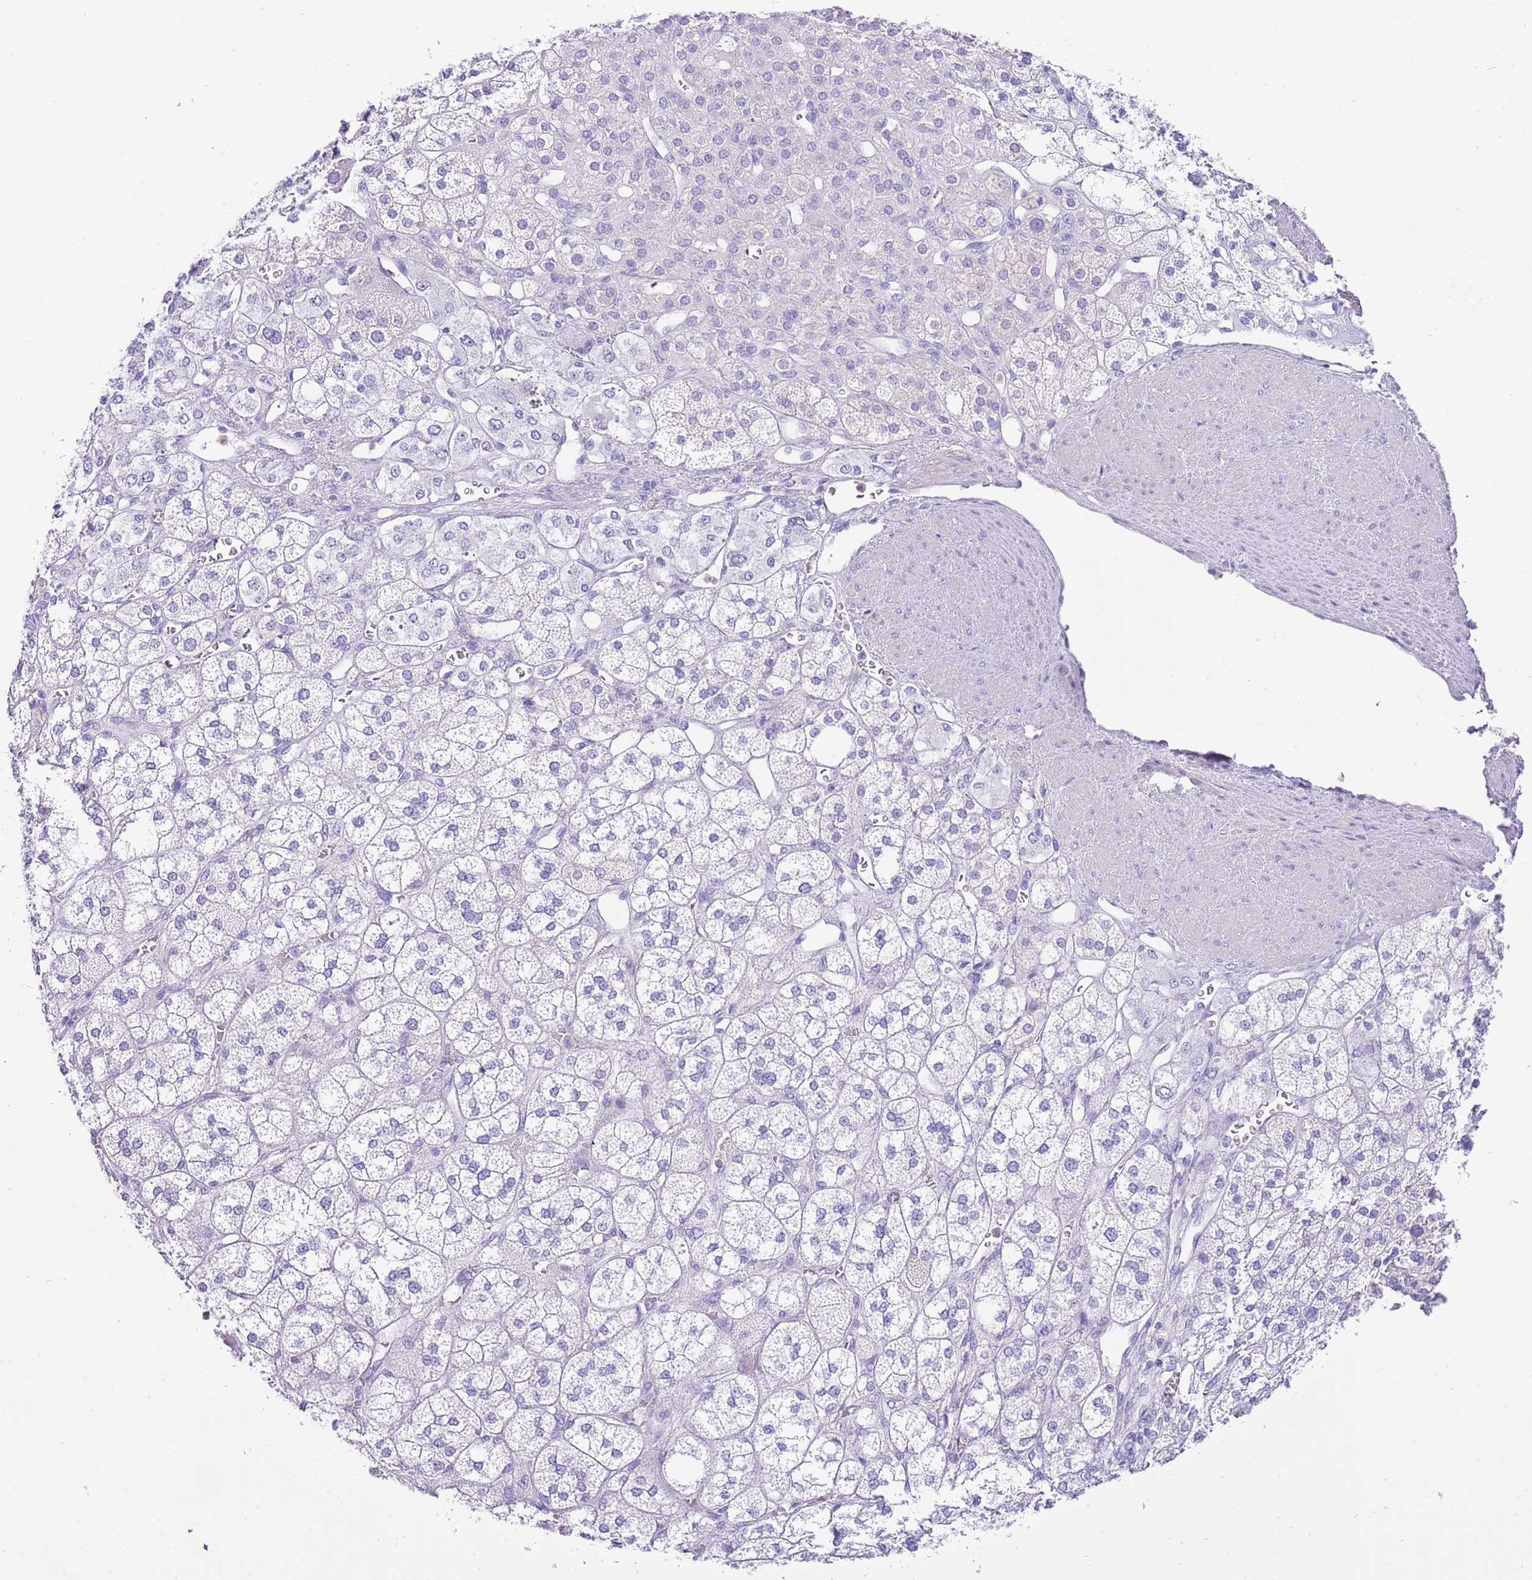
{"staining": {"intensity": "negative", "quantity": "none", "location": "none"}, "tissue": "adrenal gland", "cell_type": "Glandular cells", "image_type": "normal", "snomed": [{"axis": "morphology", "description": "Normal tissue, NOS"}, {"axis": "topography", "description": "Adrenal gland"}], "caption": "IHC micrograph of normal adrenal gland: adrenal gland stained with DAB (3,3'-diaminobenzidine) demonstrates no significant protein positivity in glandular cells.", "gene": "BHLHA15", "patient": {"sex": "male", "age": 61}}